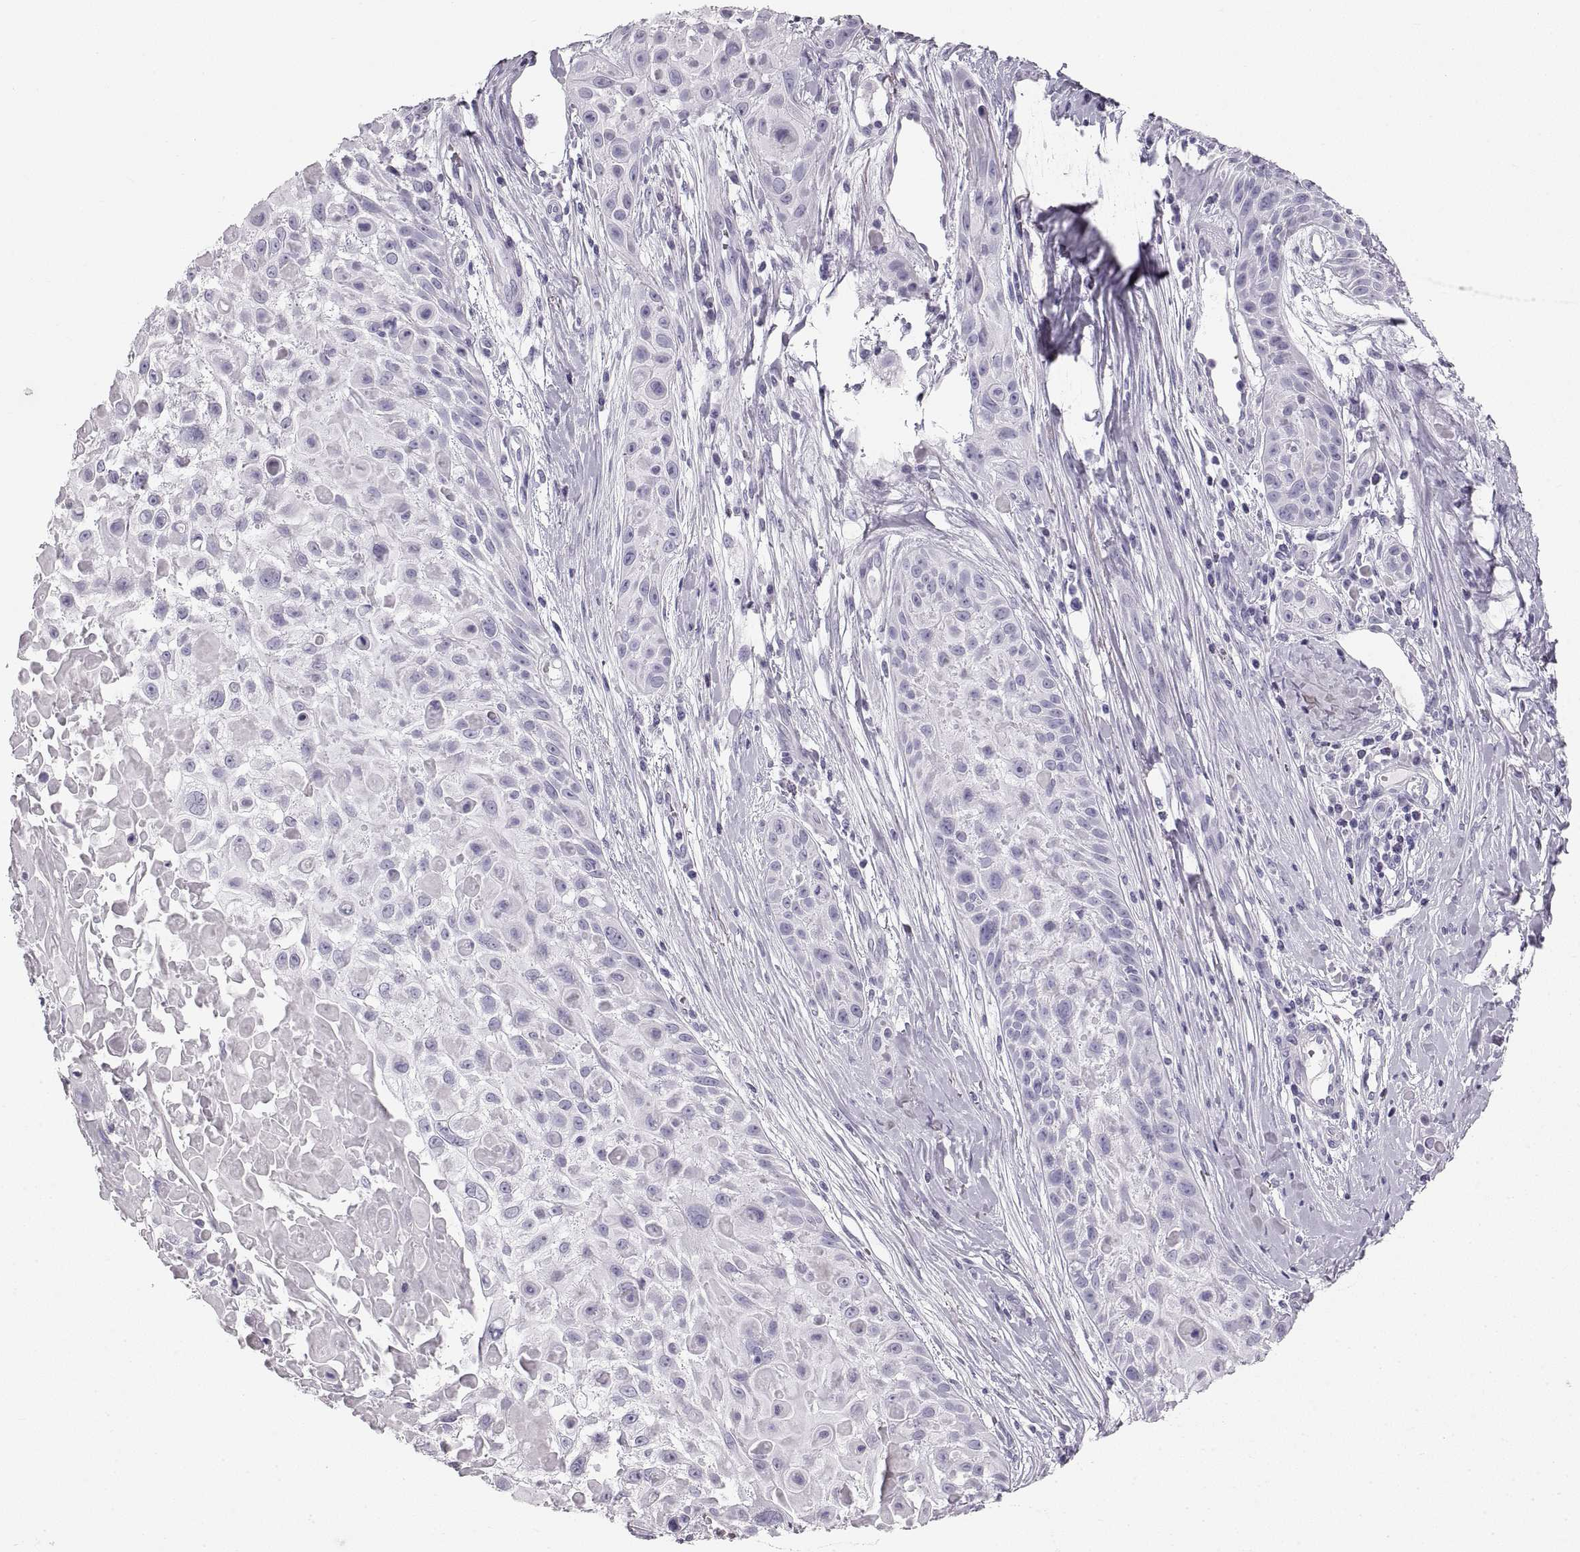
{"staining": {"intensity": "negative", "quantity": "none", "location": "none"}, "tissue": "skin cancer", "cell_type": "Tumor cells", "image_type": "cancer", "snomed": [{"axis": "morphology", "description": "Squamous cell carcinoma, NOS"}, {"axis": "topography", "description": "Skin"}, {"axis": "topography", "description": "Anal"}], "caption": "An image of skin cancer (squamous cell carcinoma) stained for a protein displays no brown staining in tumor cells.", "gene": "CRYAA", "patient": {"sex": "female", "age": 75}}